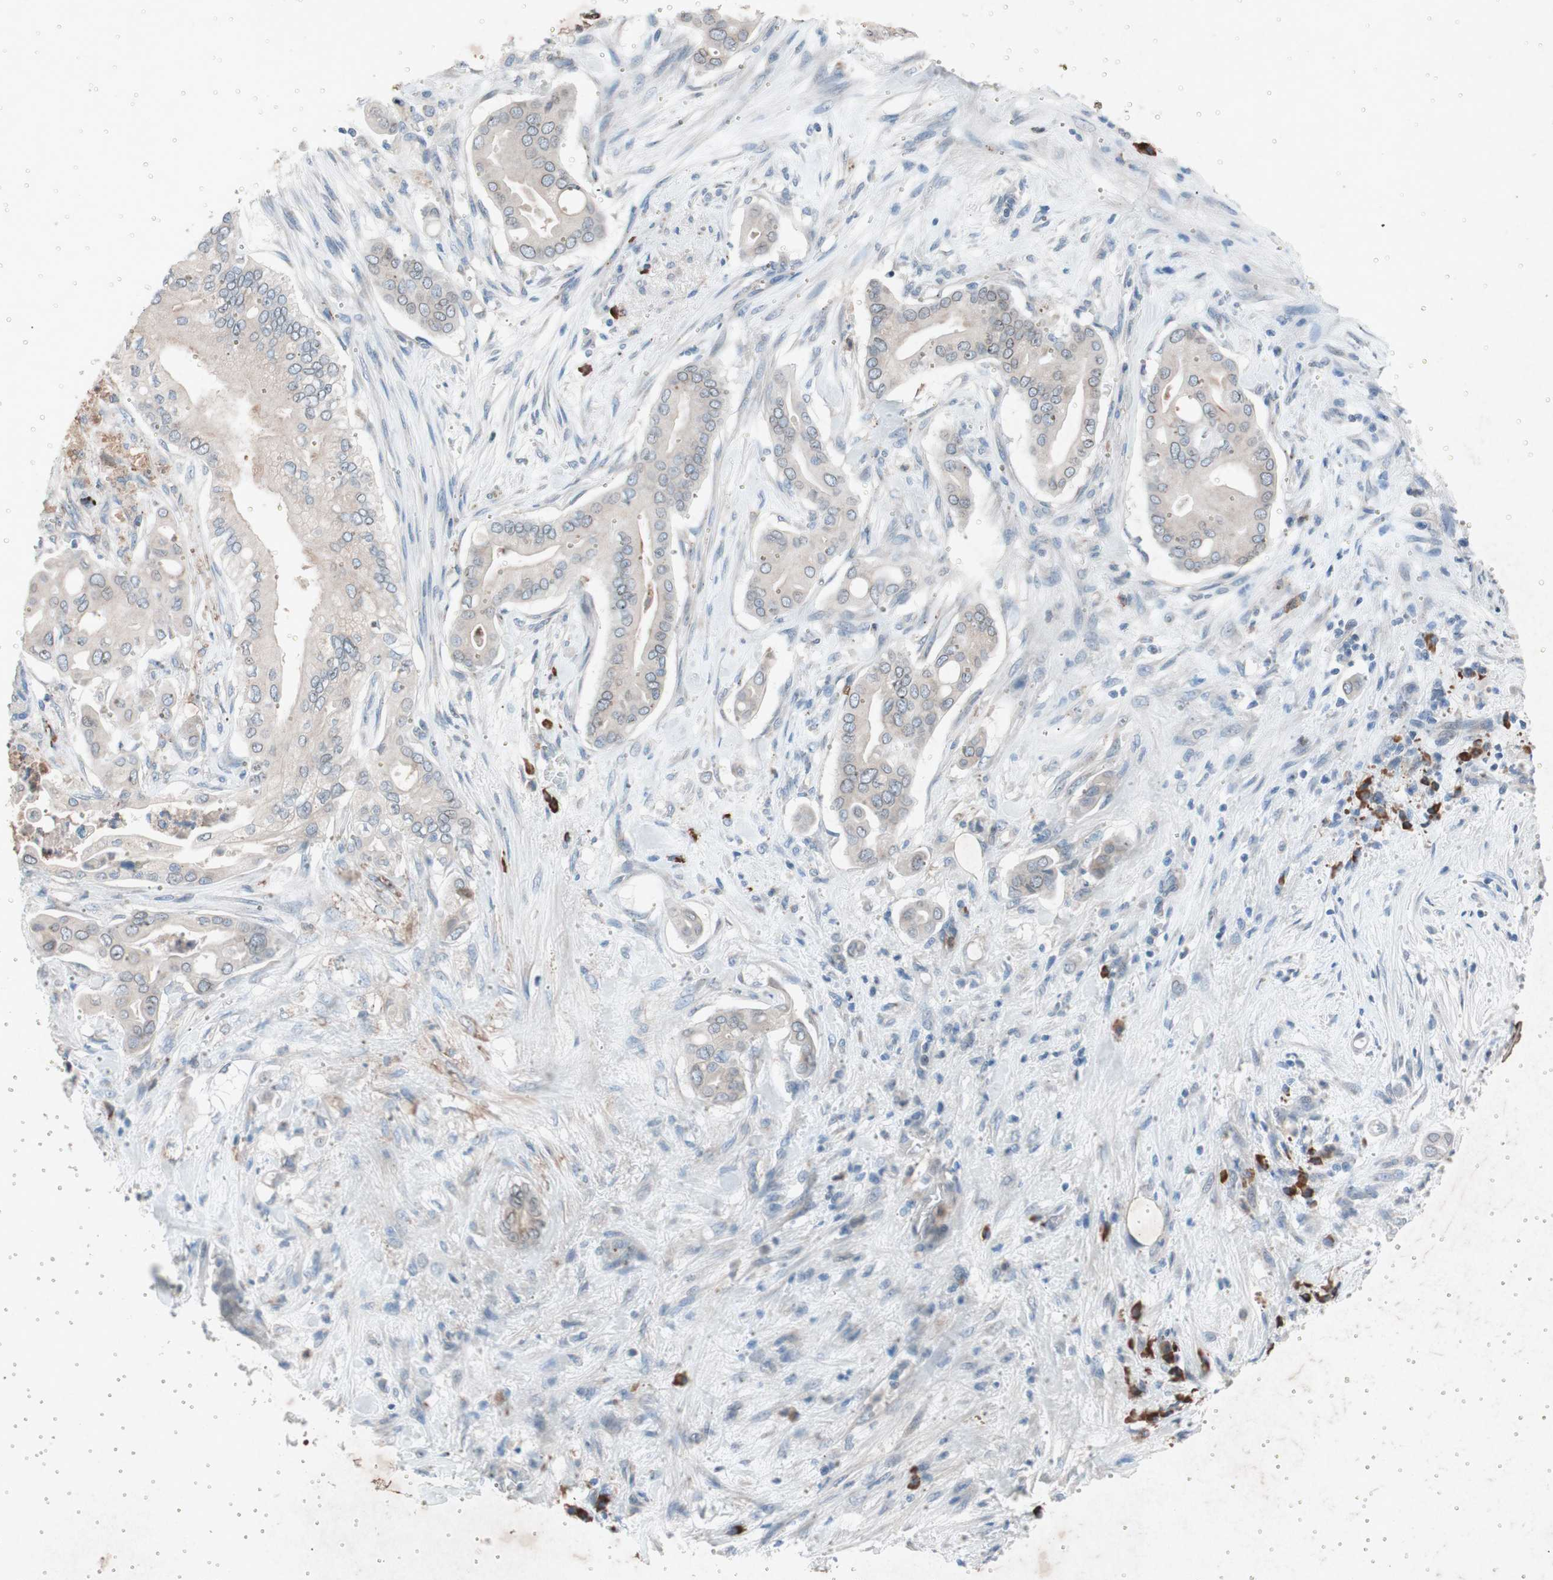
{"staining": {"intensity": "weak", "quantity": "25%-75%", "location": "cytoplasmic/membranous"}, "tissue": "liver cancer", "cell_type": "Tumor cells", "image_type": "cancer", "snomed": [{"axis": "morphology", "description": "Cholangiocarcinoma"}, {"axis": "topography", "description": "Liver"}], "caption": "An immunohistochemistry (IHC) photomicrograph of neoplastic tissue is shown. Protein staining in brown shows weak cytoplasmic/membranous positivity in cholangiocarcinoma (liver) within tumor cells.", "gene": "GRB7", "patient": {"sex": "female", "age": 68}}